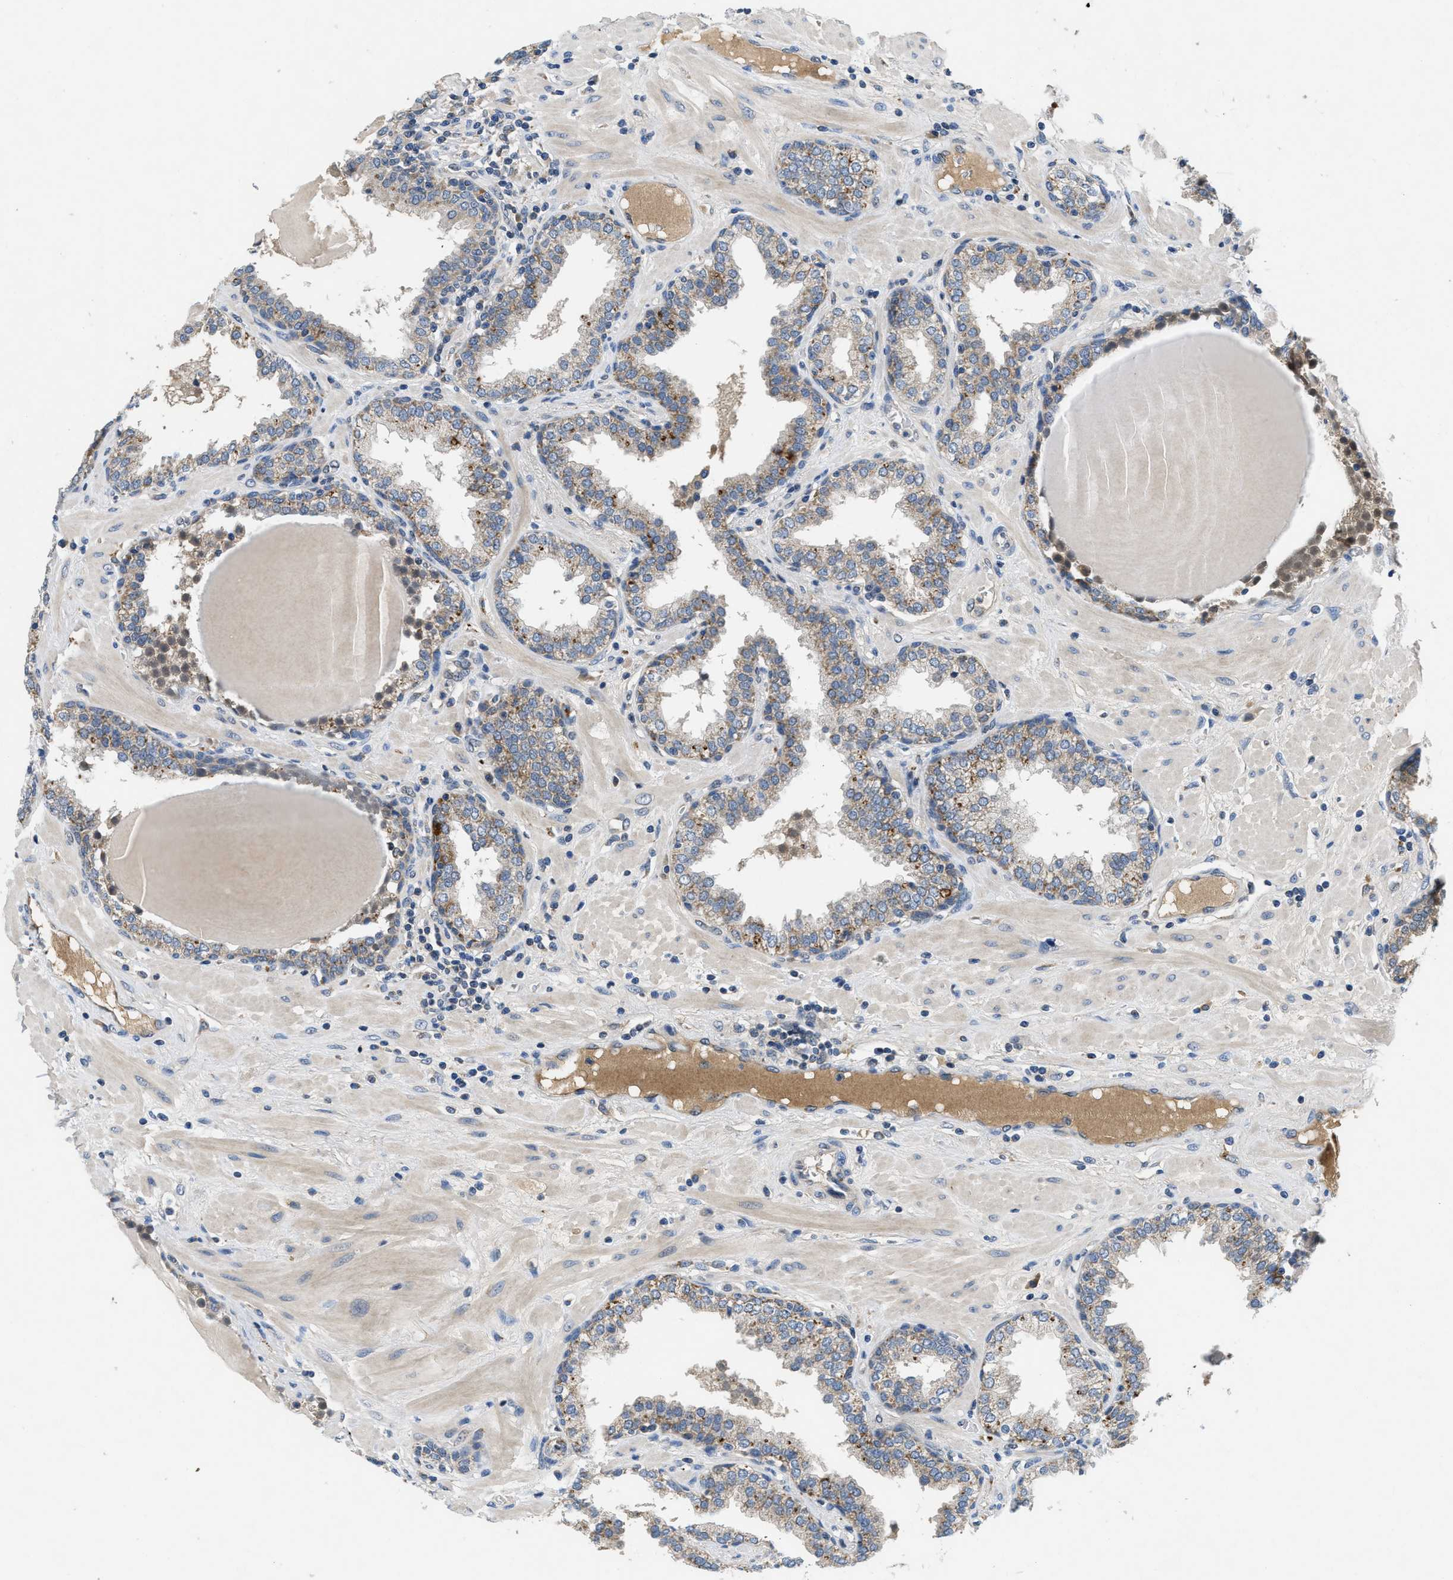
{"staining": {"intensity": "moderate", "quantity": "25%-75%", "location": "cytoplasmic/membranous"}, "tissue": "prostate", "cell_type": "Glandular cells", "image_type": "normal", "snomed": [{"axis": "morphology", "description": "Normal tissue, NOS"}, {"axis": "topography", "description": "Prostate"}], "caption": "Immunohistochemistry (IHC) micrograph of unremarkable prostate stained for a protein (brown), which displays medium levels of moderate cytoplasmic/membranous expression in approximately 25%-75% of glandular cells.", "gene": "PNKD", "patient": {"sex": "male", "age": 51}}